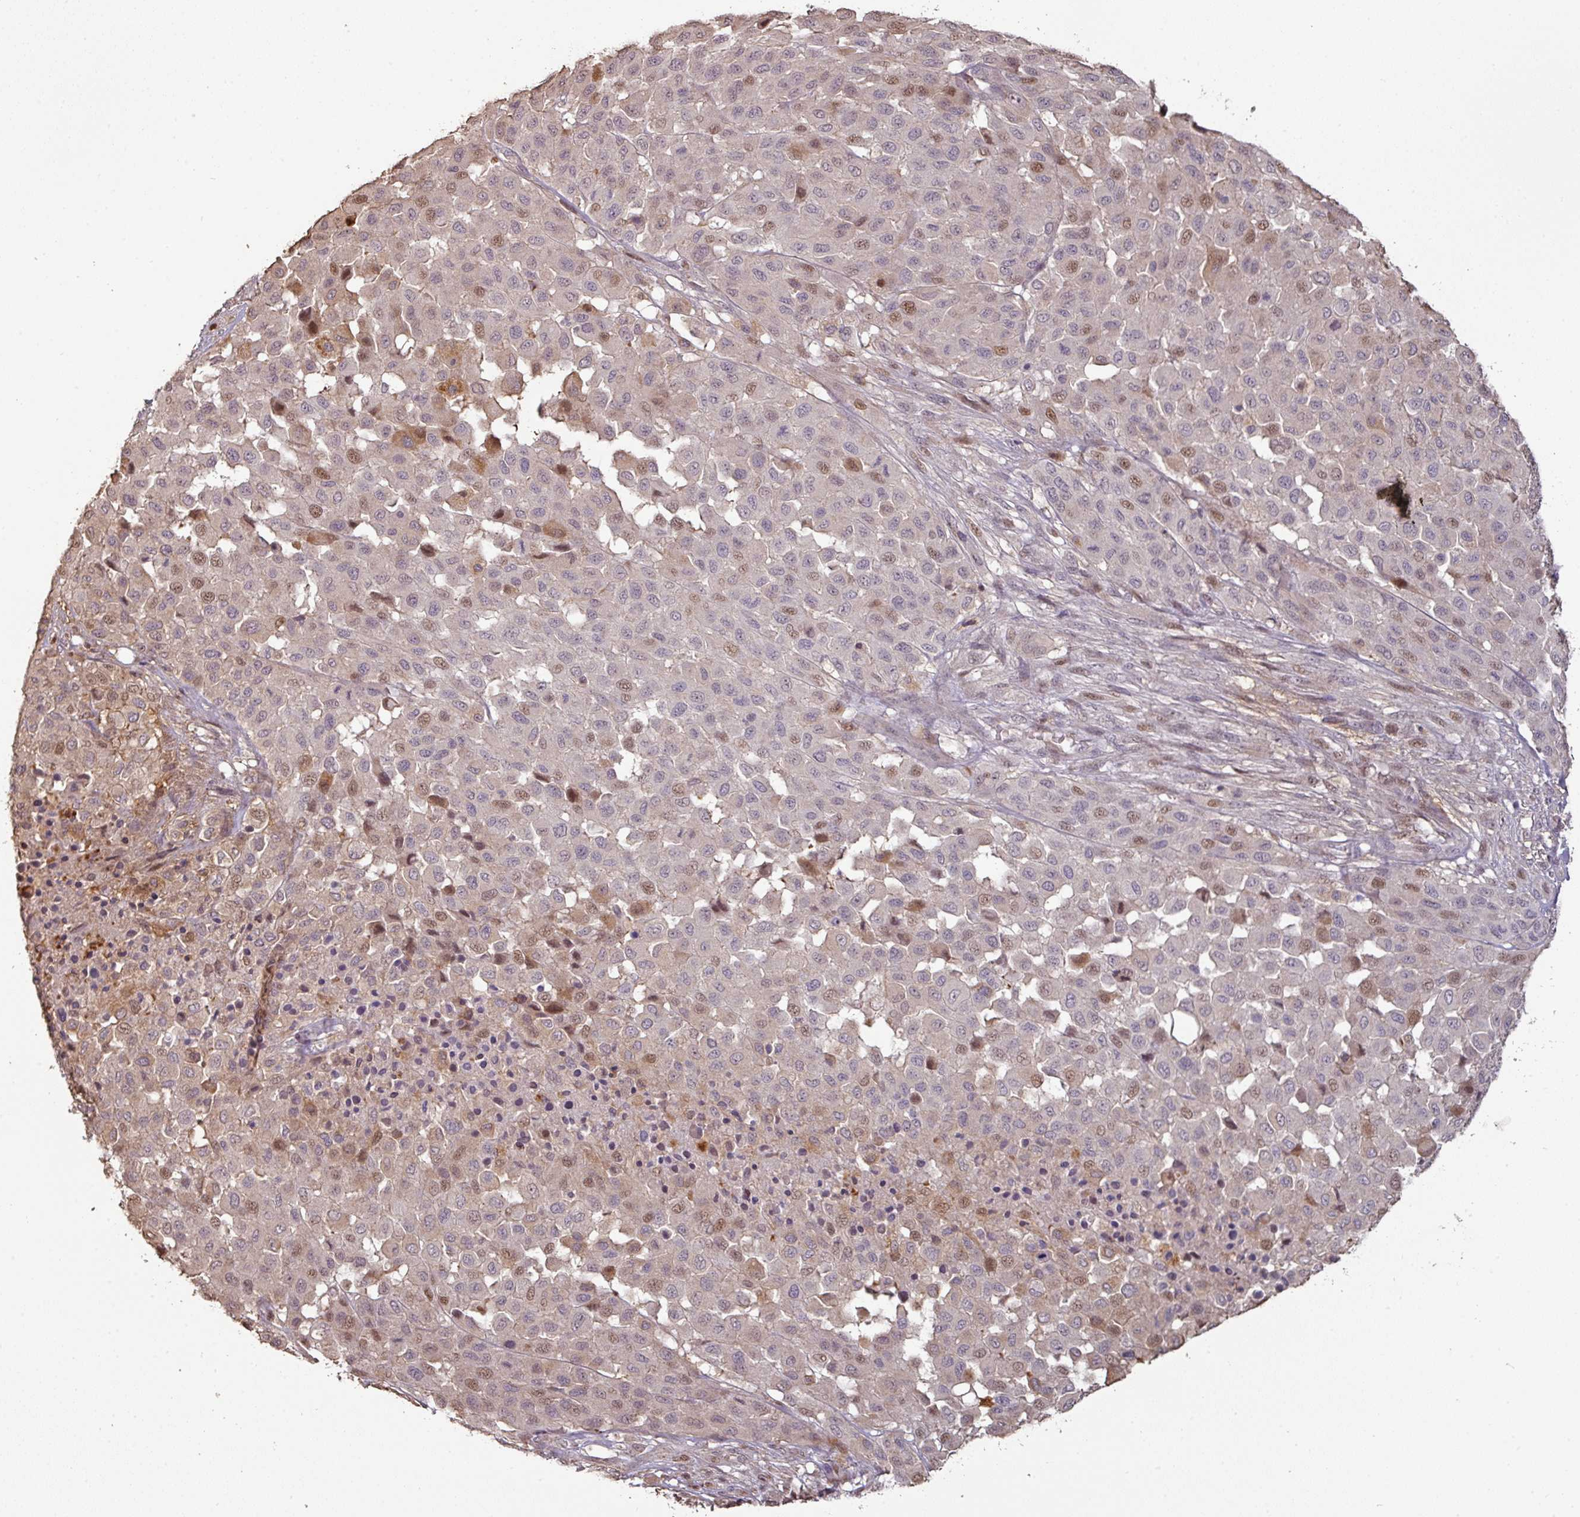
{"staining": {"intensity": "moderate", "quantity": "<25%", "location": "cytoplasmic/membranous,nuclear"}, "tissue": "melanoma", "cell_type": "Tumor cells", "image_type": "cancer", "snomed": [{"axis": "morphology", "description": "Malignant melanoma, Metastatic site"}, {"axis": "topography", "description": "Skin"}], "caption": "Protein expression analysis of human malignant melanoma (metastatic site) reveals moderate cytoplasmic/membranous and nuclear staining in approximately <25% of tumor cells.", "gene": "CXCR5", "patient": {"sex": "female", "age": 81}}